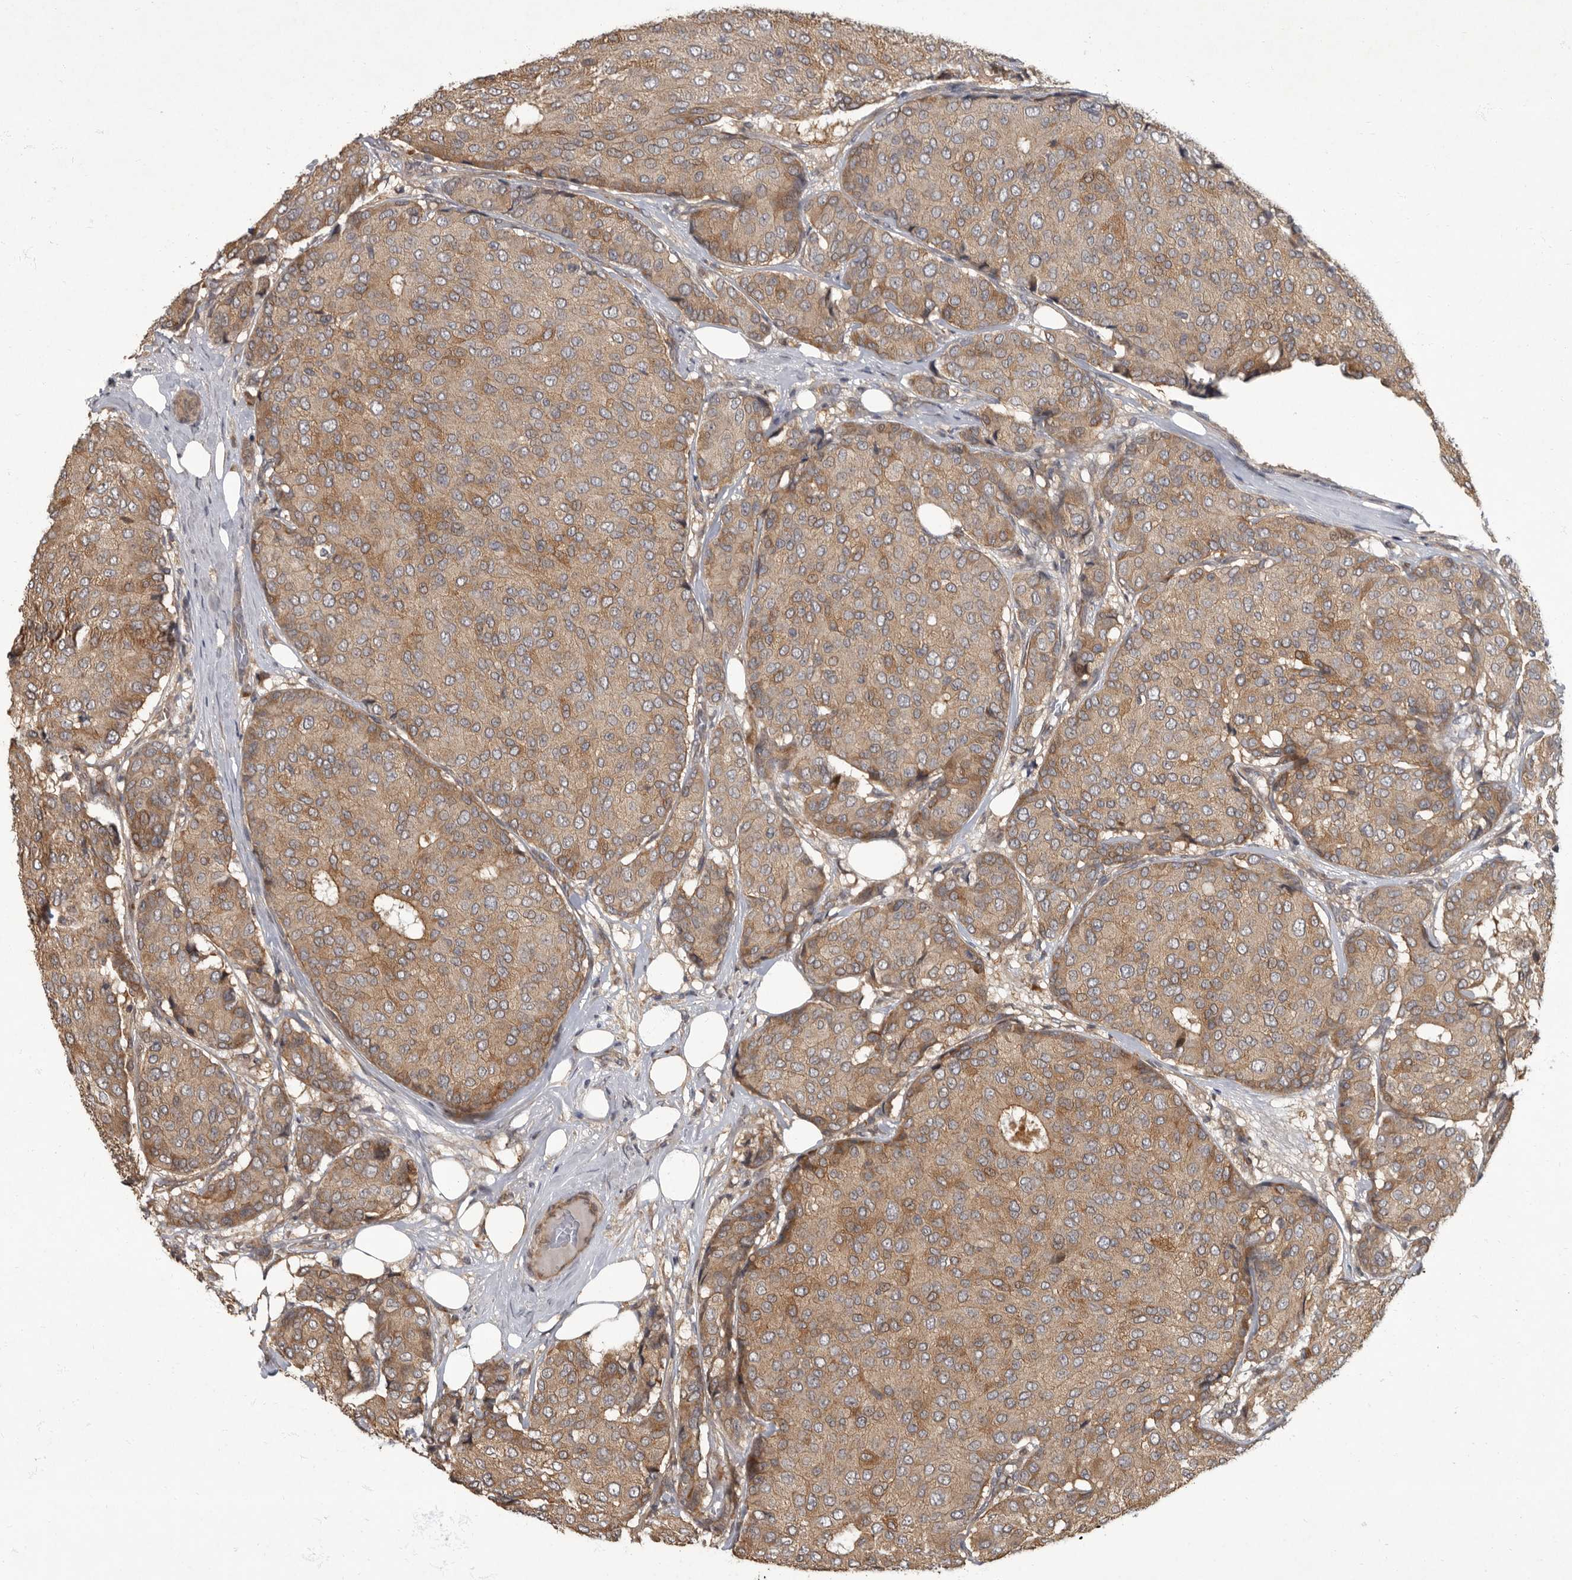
{"staining": {"intensity": "moderate", "quantity": ">75%", "location": "cytoplasmic/membranous"}, "tissue": "breast cancer", "cell_type": "Tumor cells", "image_type": "cancer", "snomed": [{"axis": "morphology", "description": "Duct carcinoma"}, {"axis": "topography", "description": "Breast"}], "caption": "The micrograph displays staining of breast cancer, revealing moderate cytoplasmic/membranous protein staining (brown color) within tumor cells.", "gene": "IQCK", "patient": {"sex": "female", "age": 75}}